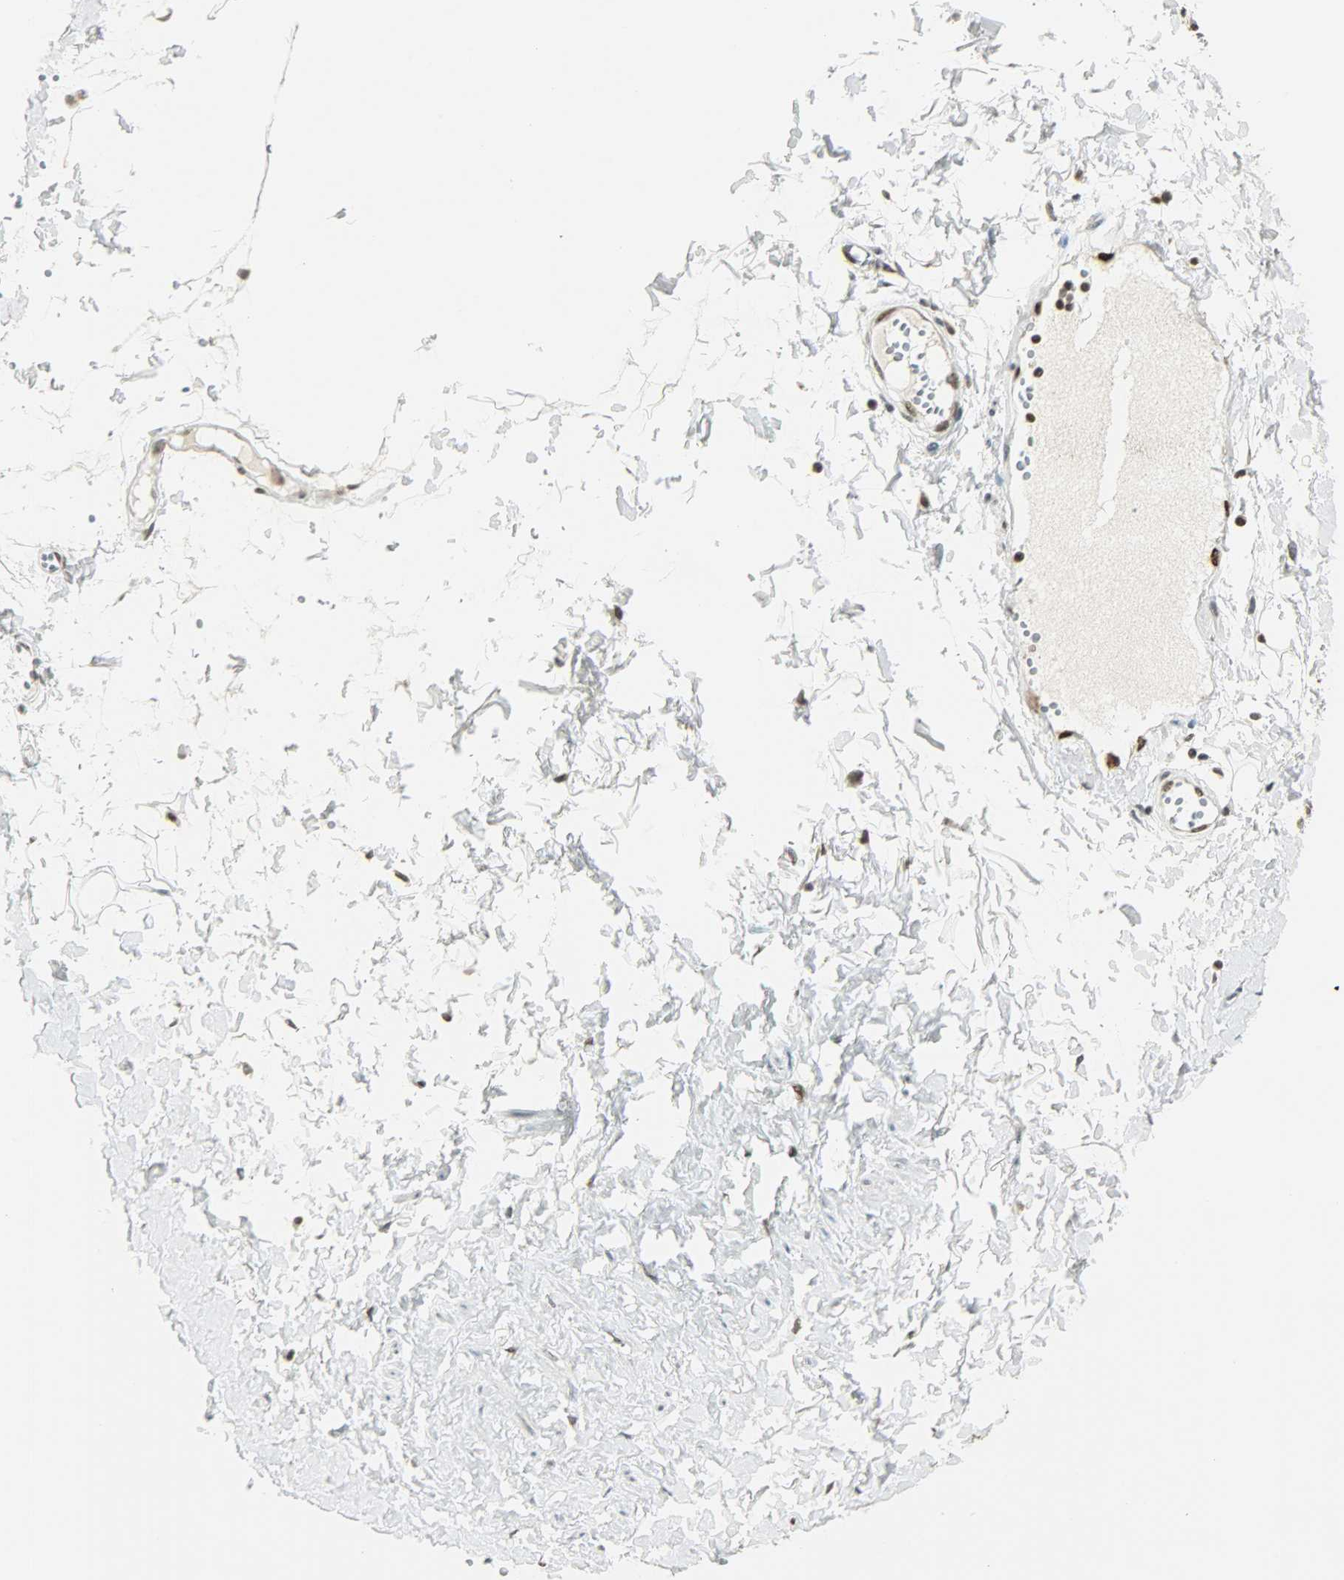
{"staining": {"intensity": "moderate", "quantity": "25%-75%", "location": "nuclear"}, "tissue": "adipose tissue", "cell_type": "Adipocytes", "image_type": "normal", "snomed": [{"axis": "morphology", "description": "Normal tissue, NOS"}, {"axis": "morphology", "description": "Inflammation, NOS"}, {"axis": "topography", "description": "Salivary gland"}, {"axis": "topography", "description": "Peripheral nerve tissue"}], "caption": "Adipose tissue stained with DAB immunohistochemistry (IHC) exhibits medium levels of moderate nuclear staining in approximately 25%-75% of adipocytes. (DAB (3,3'-diaminobenzidine) IHC with brightfield microscopy, high magnification).", "gene": "MYEF2", "patient": {"sex": "female", "age": 75}}